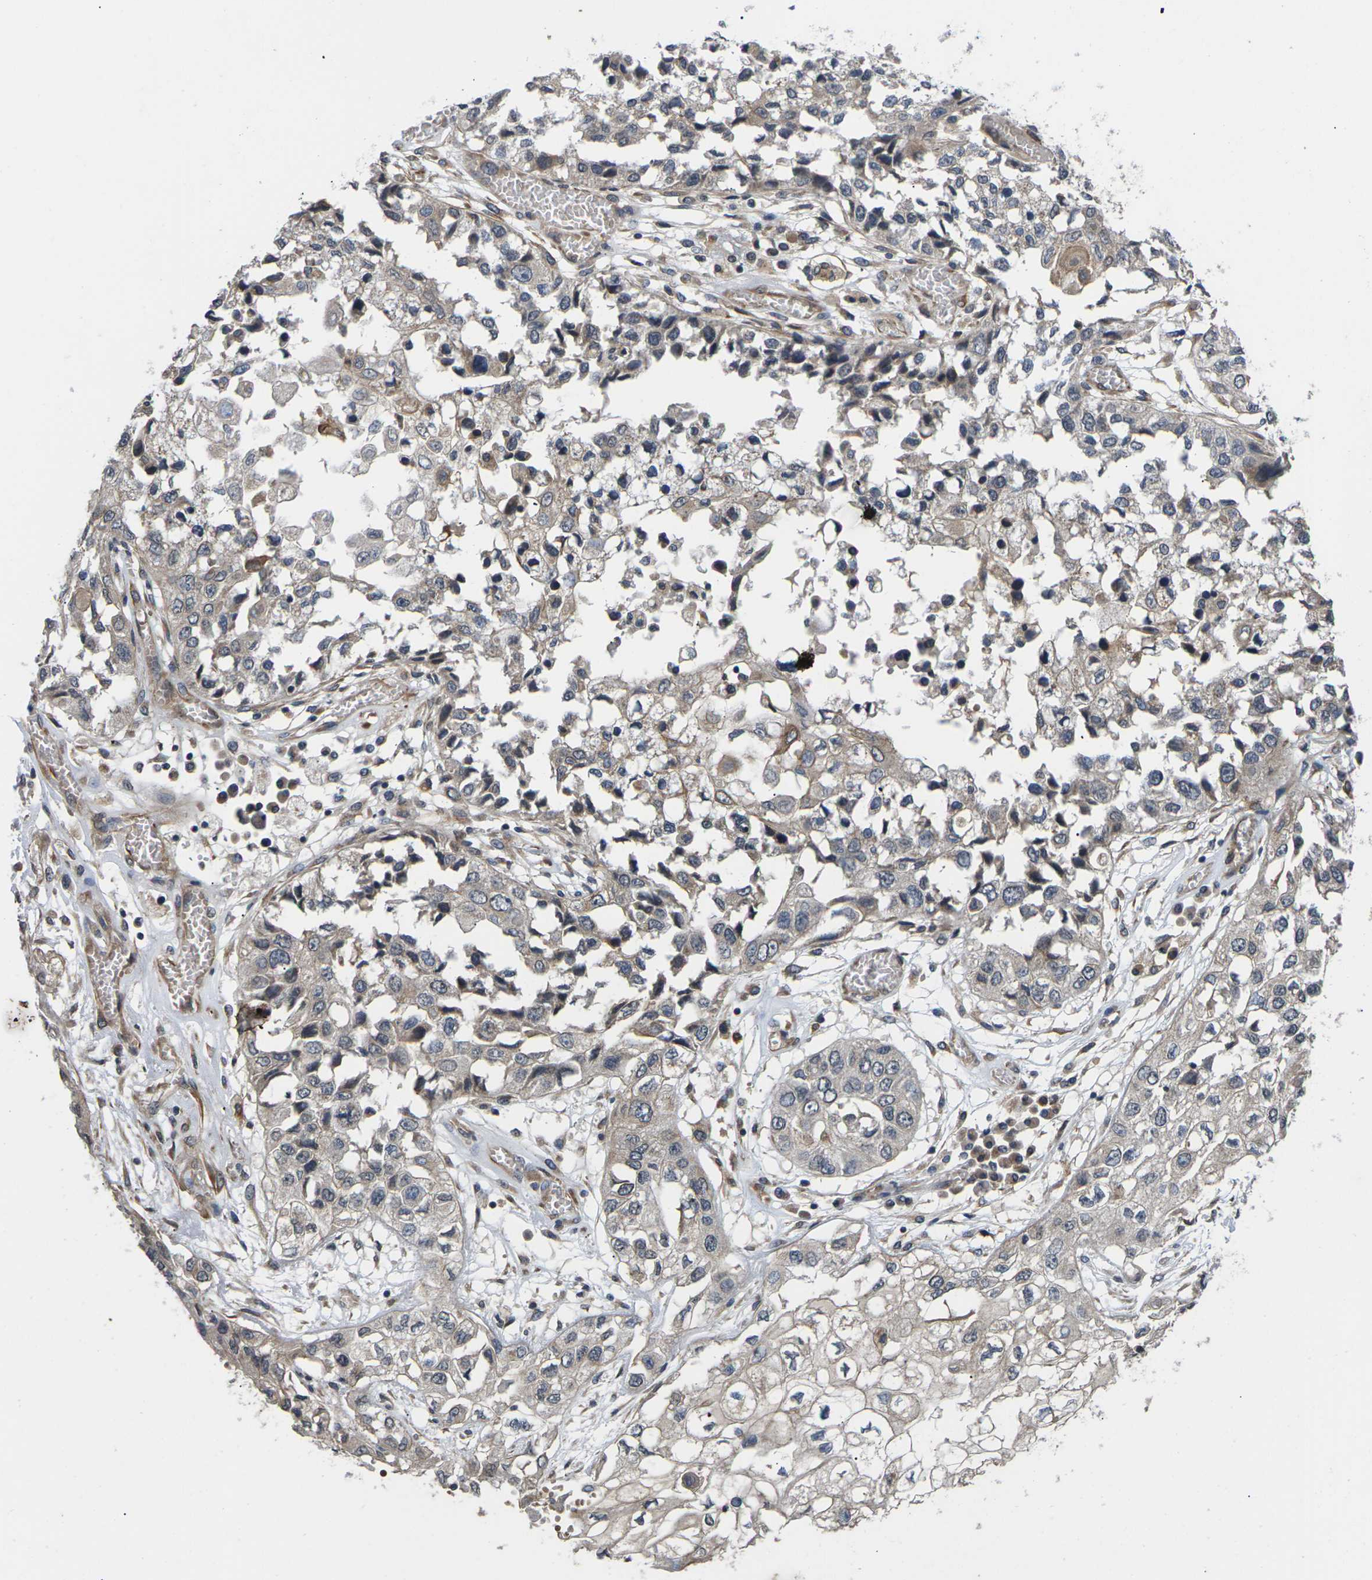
{"staining": {"intensity": "weak", "quantity": "25%-75%", "location": "cytoplasmic/membranous"}, "tissue": "lung cancer", "cell_type": "Tumor cells", "image_type": "cancer", "snomed": [{"axis": "morphology", "description": "Squamous cell carcinoma, NOS"}, {"axis": "topography", "description": "Lung"}], "caption": "Brown immunohistochemical staining in human squamous cell carcinoma (lung) reveals weak cytoplasmic/membranous staining in approximately 25%-75% of tumor cells.", "gene": "DKK2", "patient": {"sex": "male", "age": 71}}